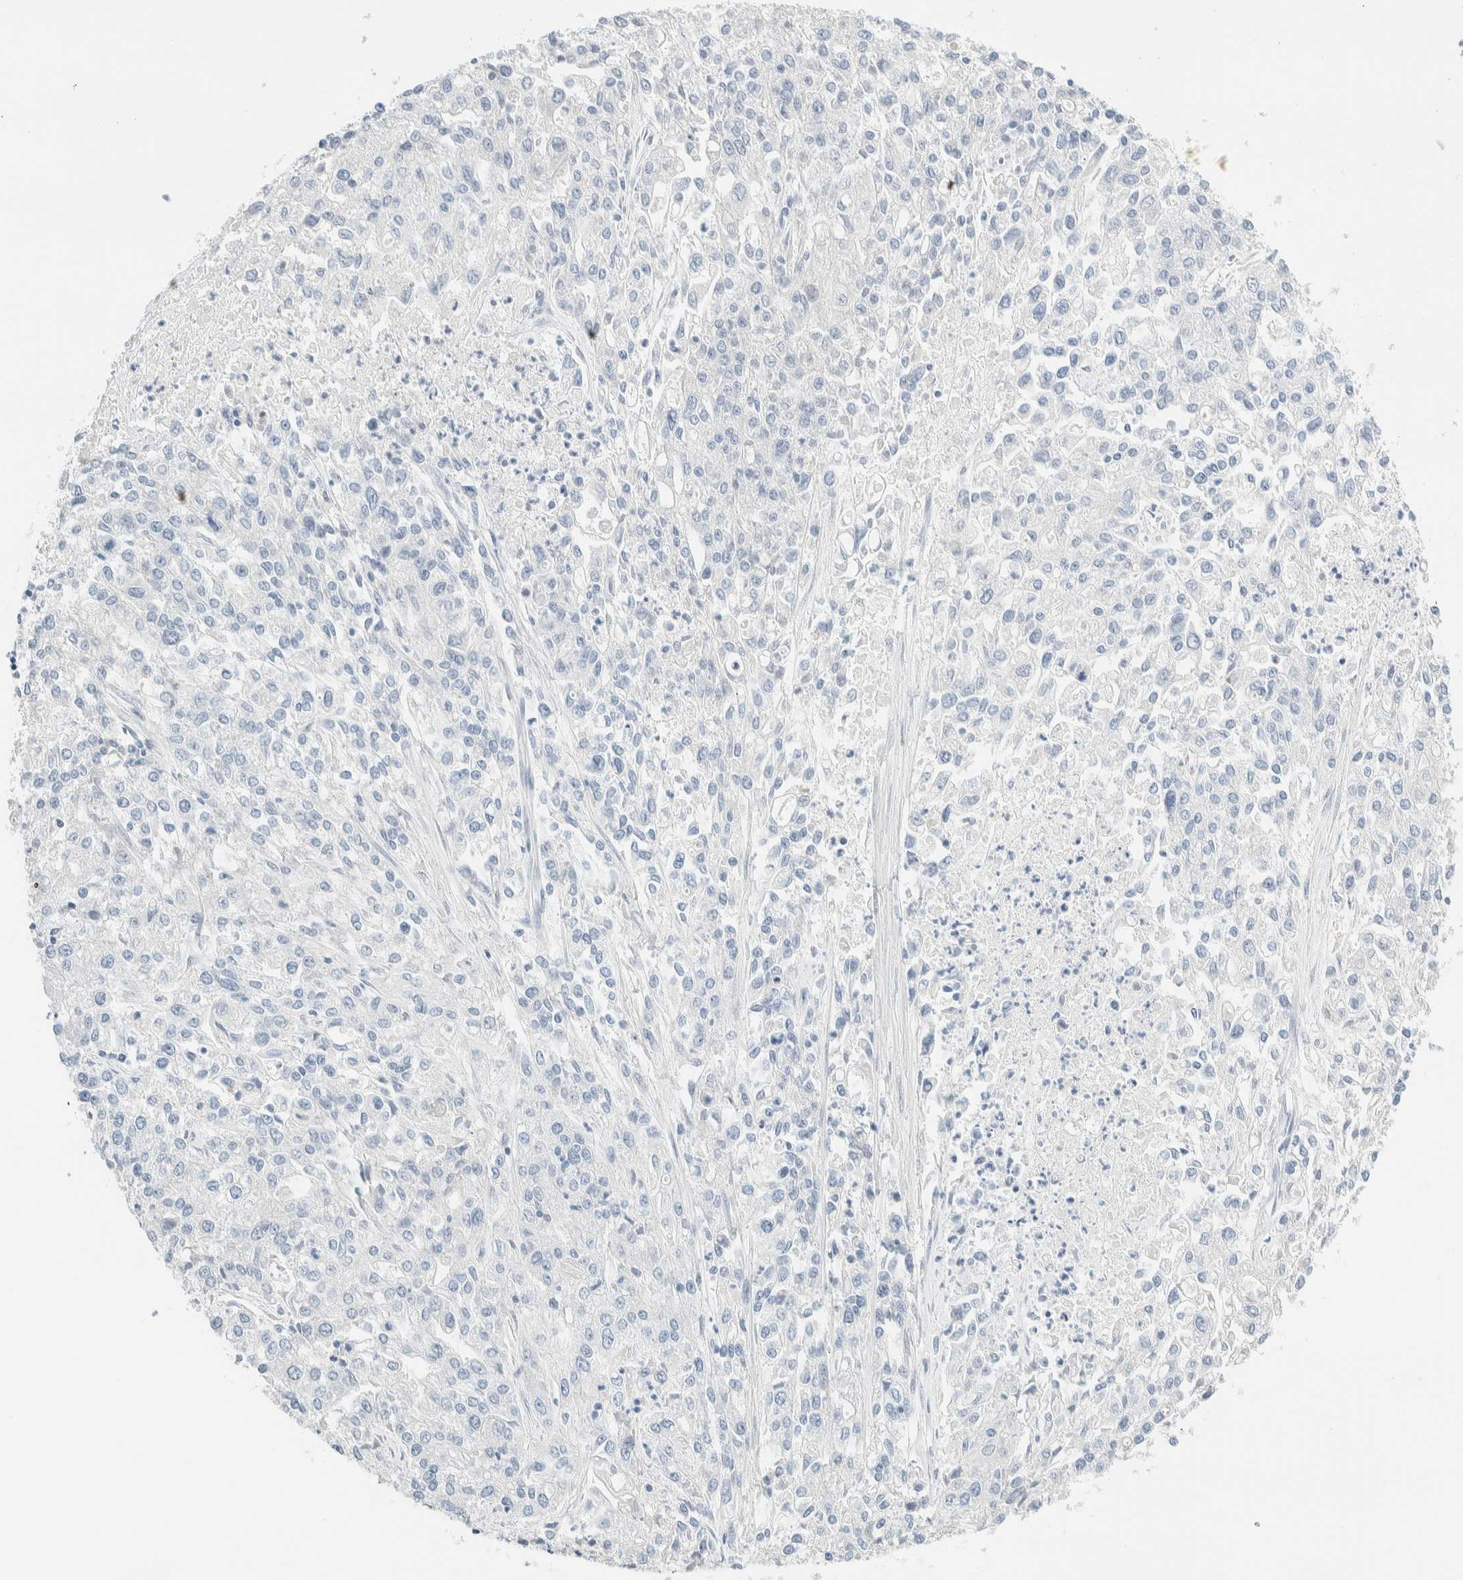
{"staining": {"intensity": "negative", "quantity": "none", "location": "none"}, "tissue": "endometrial cancer", "cell_type": "Tumor cells", "image_type": "cancer", "snomed": [{"axis": "morphology", "description": "Adenocarcinoma, NOS"}, {"axis": "topography", "description": "Endometrium"}], "caption": "DAB (3,3'-diaminobenzidine) immunohistochemical staining of endometrial adenocarcinoma exhibits no significant staining in tumor cells.", "gene": "PCYT2", "patient": {"sex": "female", "age": 49}}